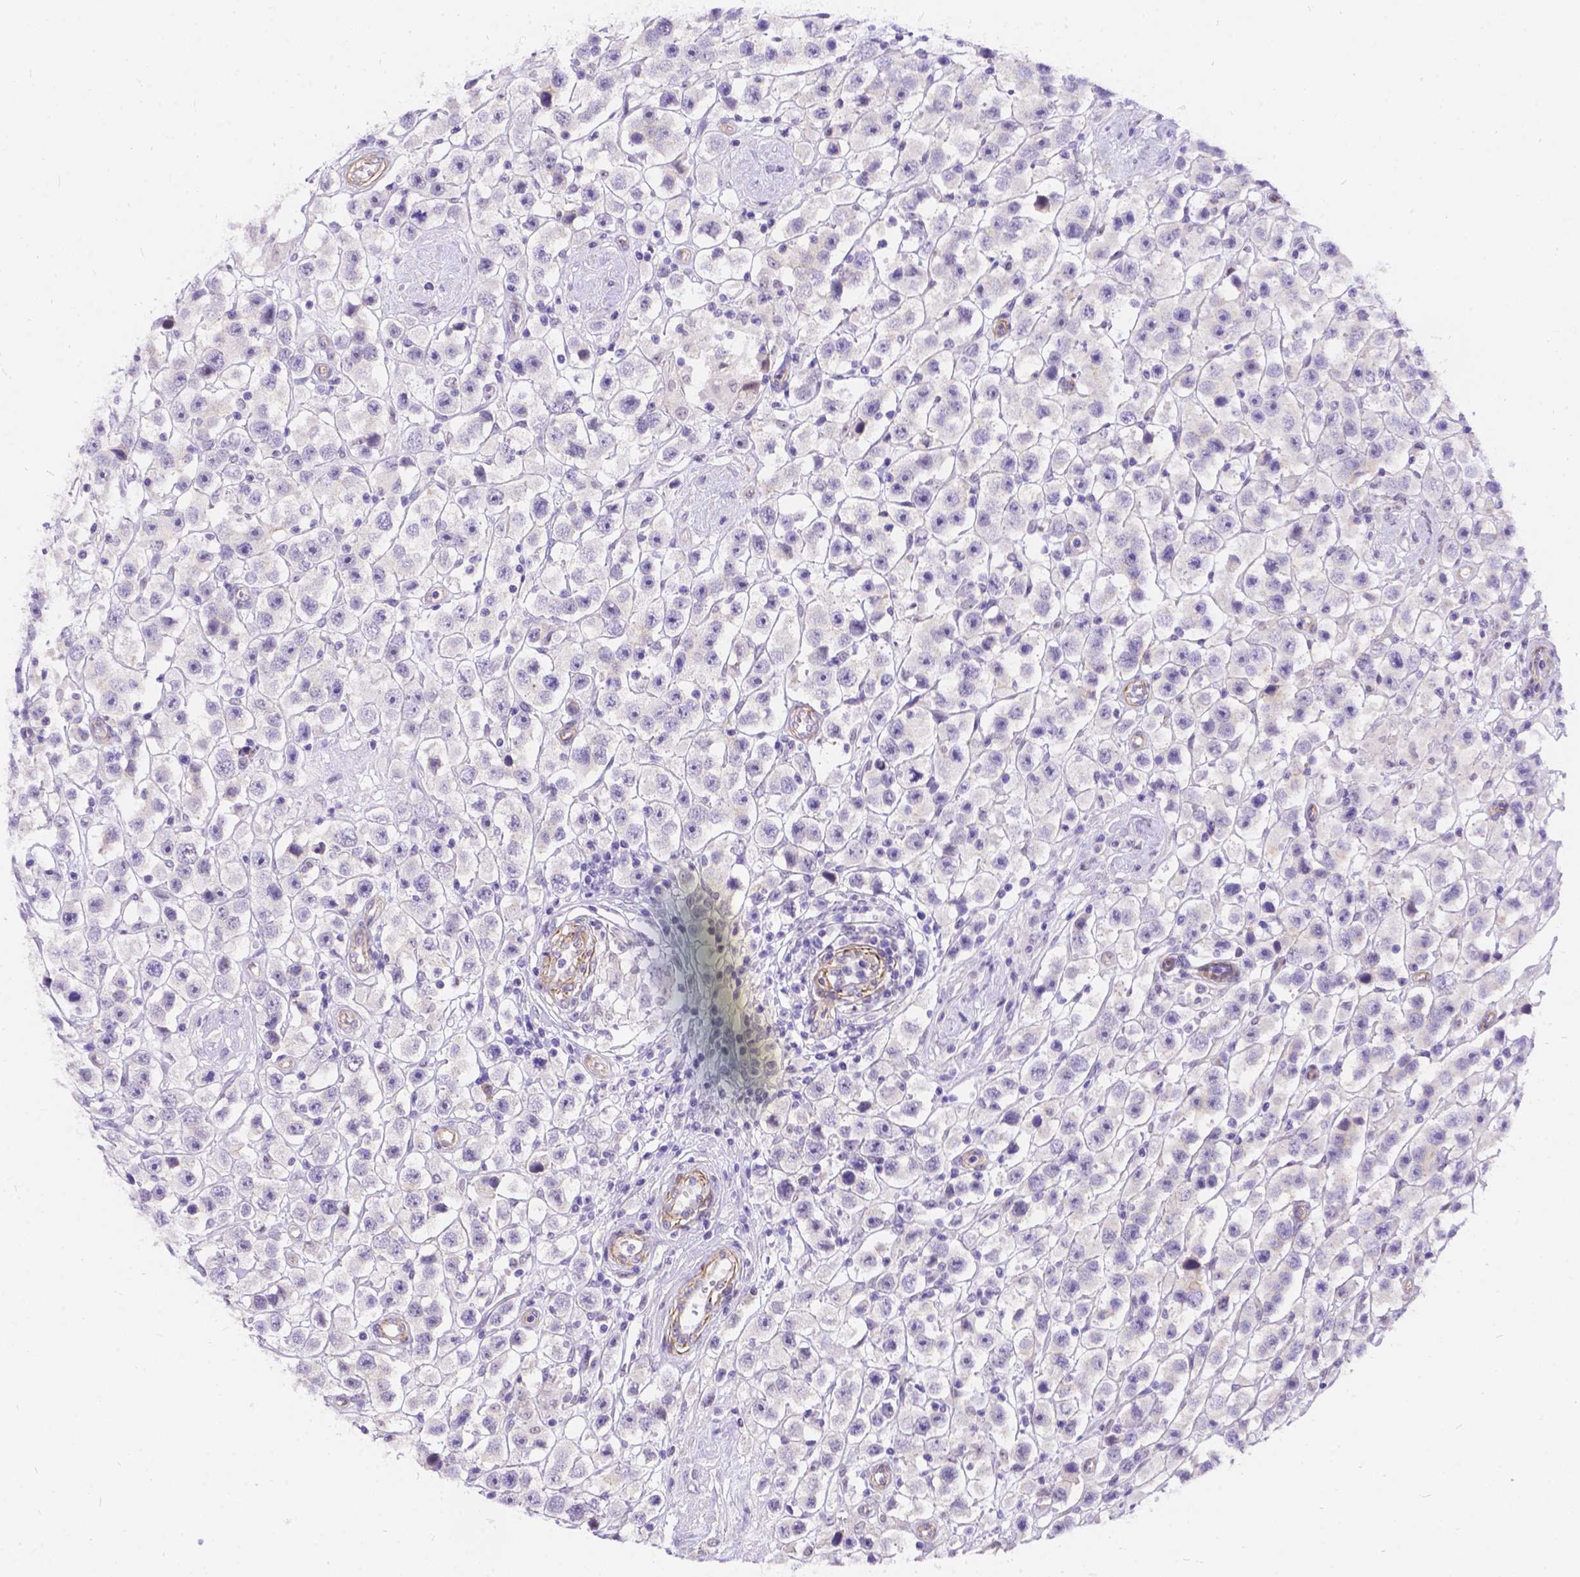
{"staining": {"intensity": "negative", "quantity": "none", "location": "none"}, "tissue": "testis cancer", "cell_type": "Tumor cells", "image_type": "cancer", "snomed": [{"axis": "morphology", "description": "Seminoma, NOS"}, {"axis": "topography", "description": "Testis"}], "caption": "Human testis seminoma stained for a protein using immunohistochemistry (IHC) exhibits no expression in tumor cells.", "gene": "PALS1", "patient": {"sex": "male", "age": 45}}